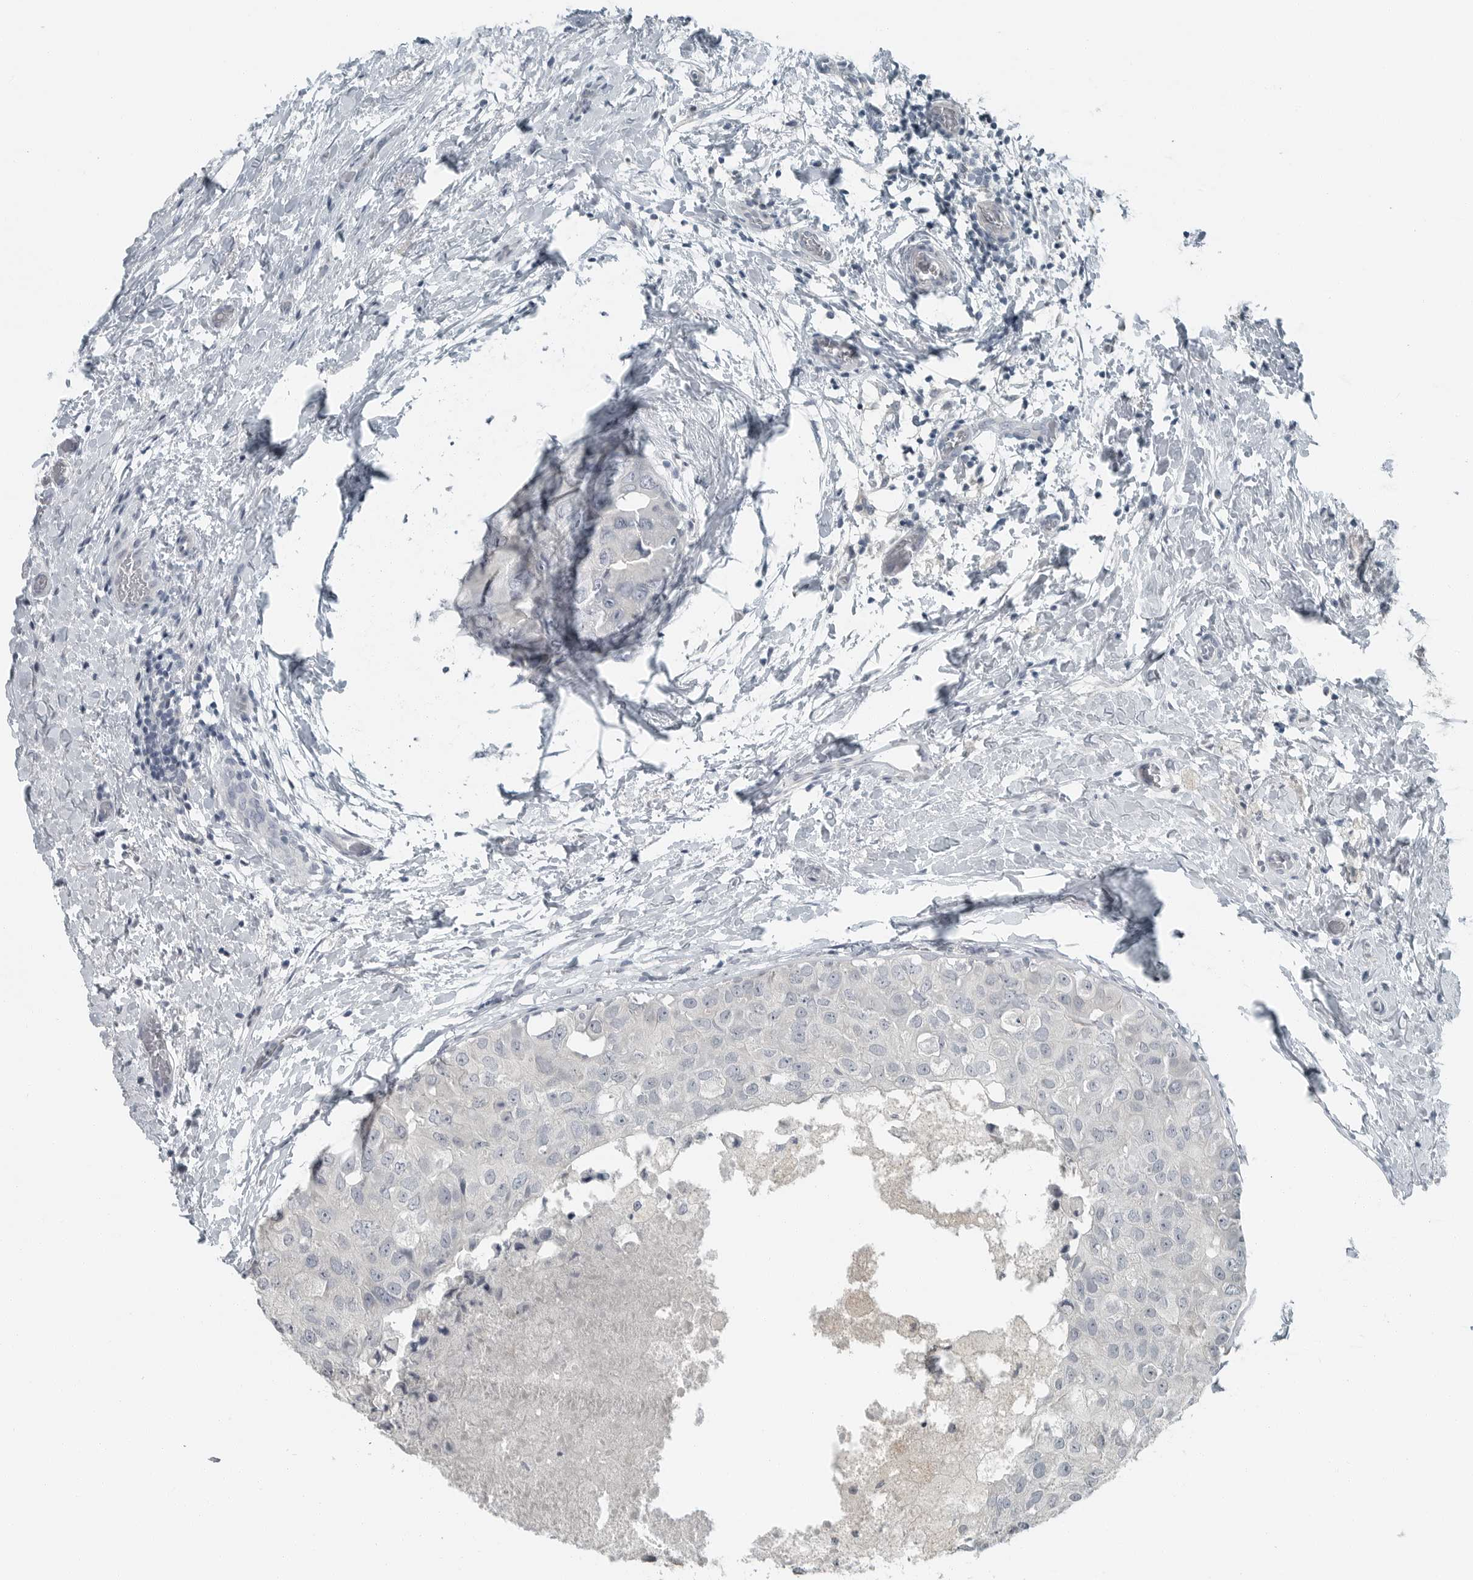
{"staining": {"intensity": "negative", "quantity": "none", "location": "none"}, "tissue": "breast cancer", "cell_type": "Tumor cells", "image_type": "cancer", "snomed": [{"axis": "morphology", "description": "Duct carcinoma"}, {"axis": "topography", "description": "Breast"}], "caption": "Breast invasive ductal carcinoma stained for a protein using IHC reveals no positivity tumor cells.", "gene": "KYAT1", "patient": {"sex": "female", "age": 62}}